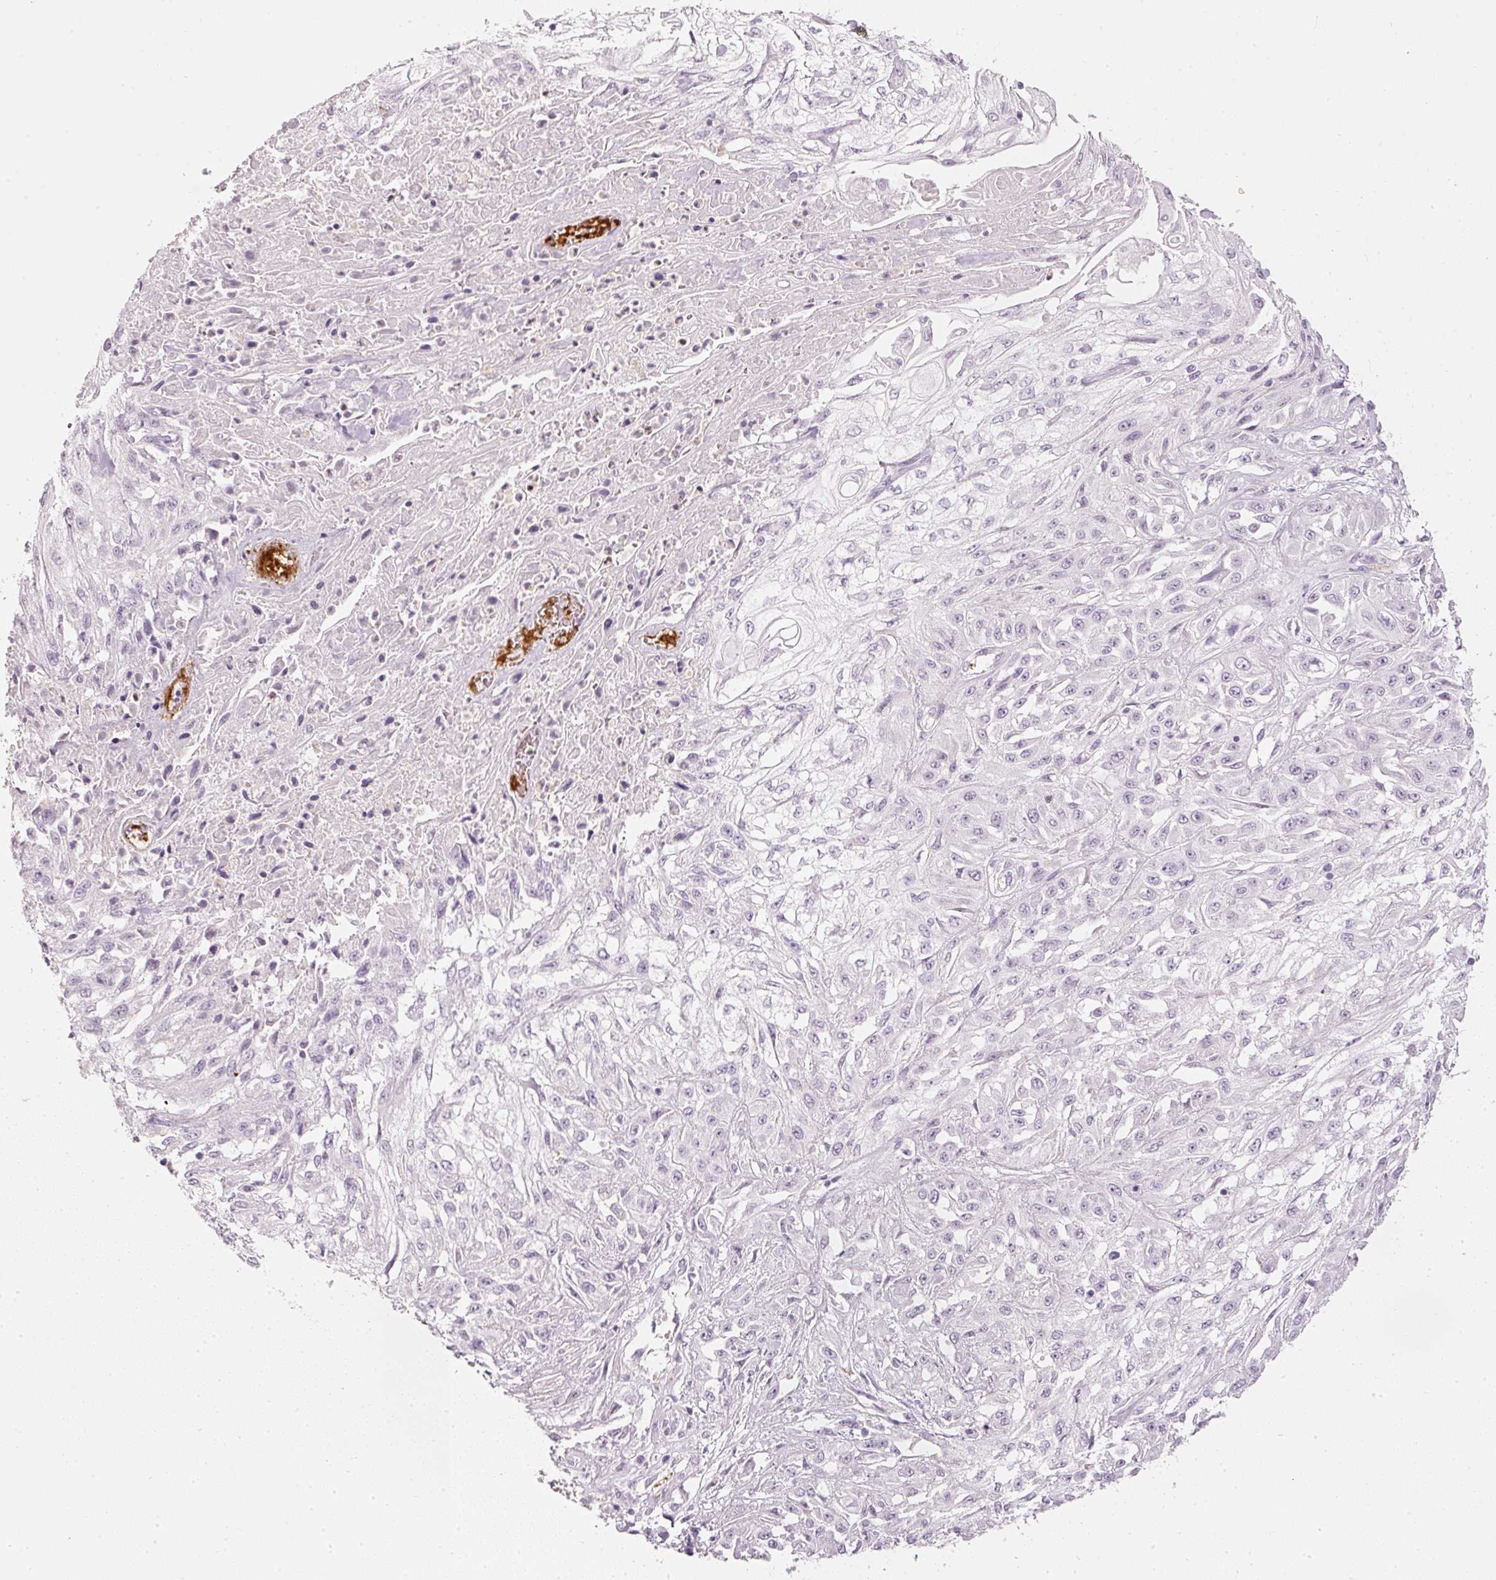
{"staining": {"intensity": "negative", "quantity": "none", "location": "none"}, "tissue": "skin cancer", "cell_type": "Tumor cells", "image_type": "cancer", "snomed": [{"axis": "morphology", "description": "Squamous cell carcinoma, NOS"}, {"axis": "morphology", "description": "Squamous cell carcinoma, metastatic, NOS"}, {"axis": "topography", "description": "Skin"}, {"axis": "topography", "description": "Lymph node"}], "caption": "Photomicrograph shows no significant protein staining in tumor cells of squamous cell carcinoma (skin). Nuclei are stained in blue.", "gene": "LECT2", "patient": {"sex": "male", "age": 75}}